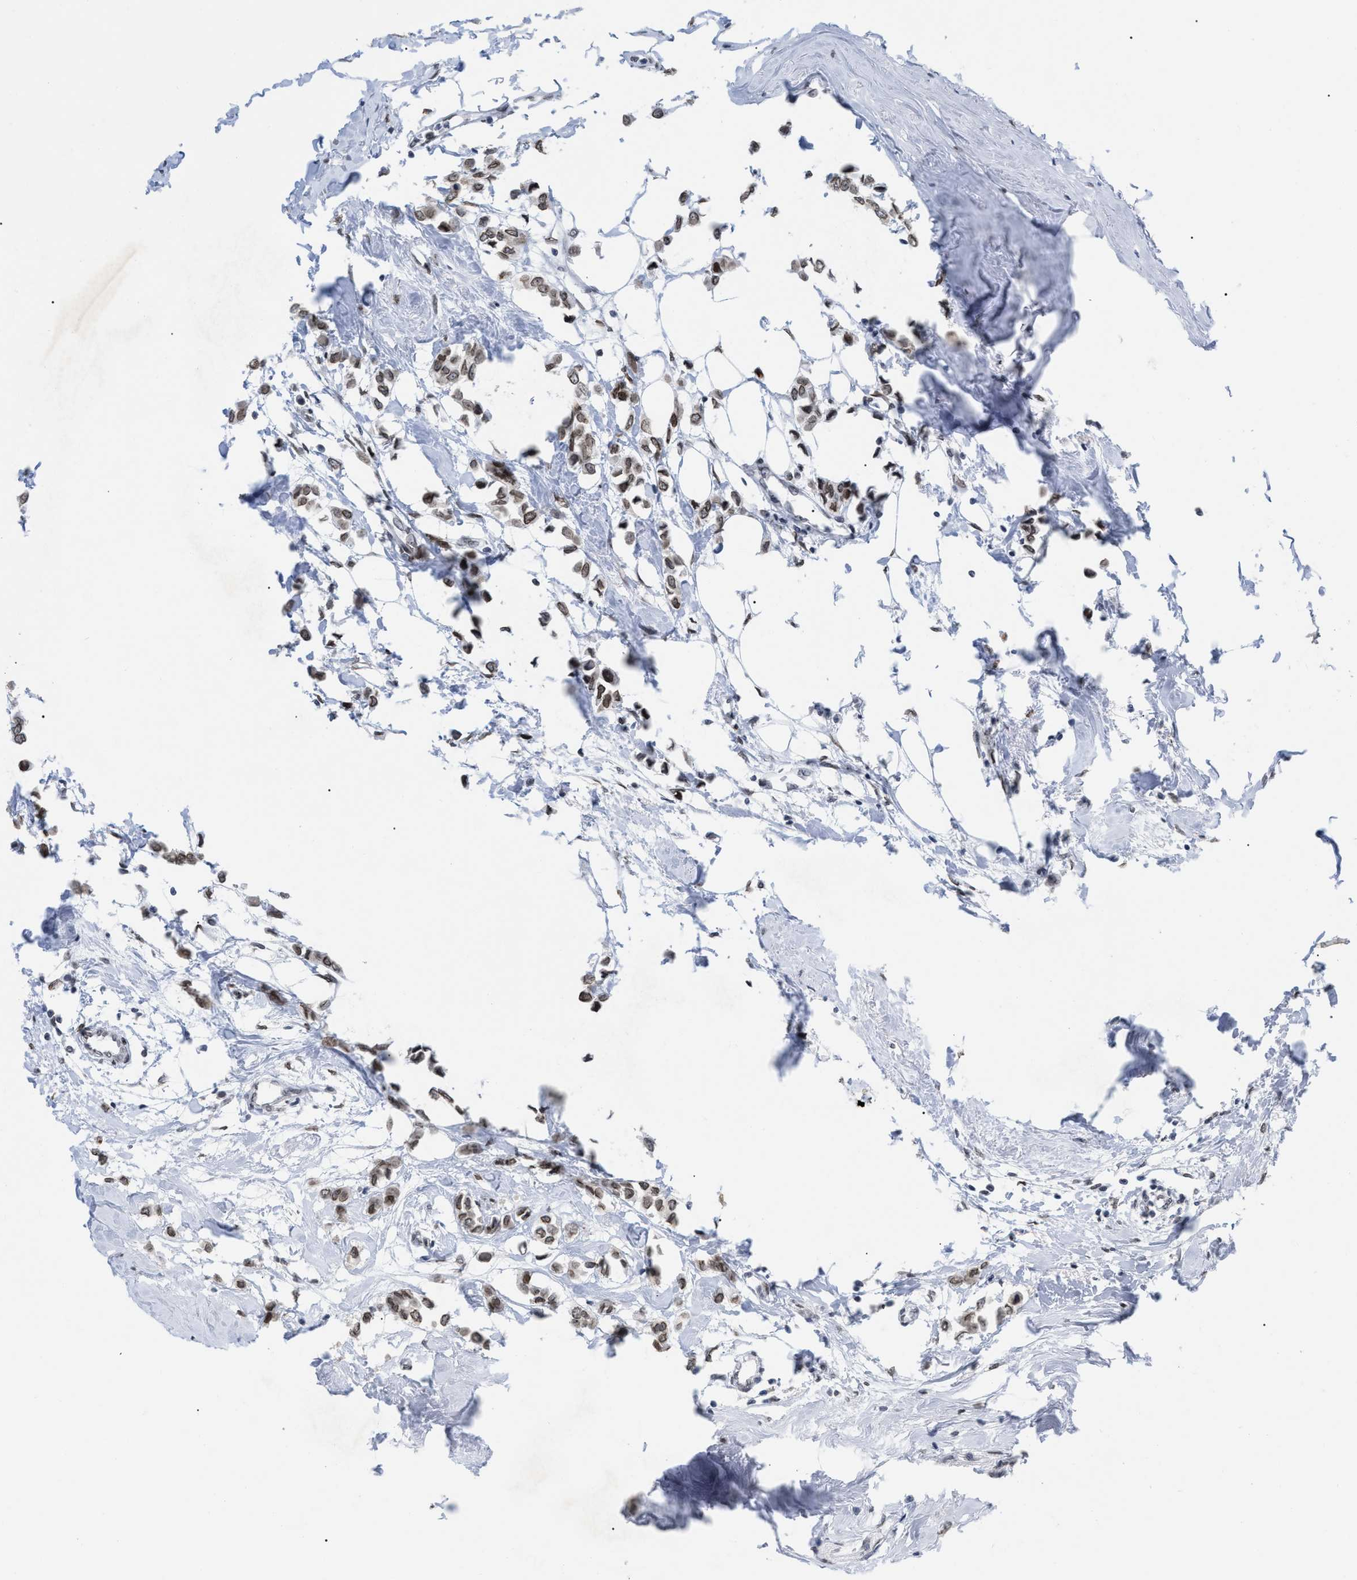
{"staining": {"intensity": "moderate", "quantity": ">75%", "location": "cytoplasmic/membranous,nuclear"}, "tissue": "breast cancer", "cell_type": "Tumor cells", "image_type": "cancer", "snomed": [{"axis": "morphology", "description": "Lobular carcinoma"}, {"axis": "topography", "description": "Breast"}], "caption": "Immunohistochemistry (IHC) photomicrograph of neoplastic tissue: lobular carcinoma (breast) stained using immunohistochemistry demonstrates medium levels of moderate protein expression localized specifically in the cytoplasmic/membranous and nuclear of tumor cells, appearing as a cytoplasmic/membranous and nuclear brown color.", "gene": "TPR", "patient": {"sex": "female", "age": 51}}